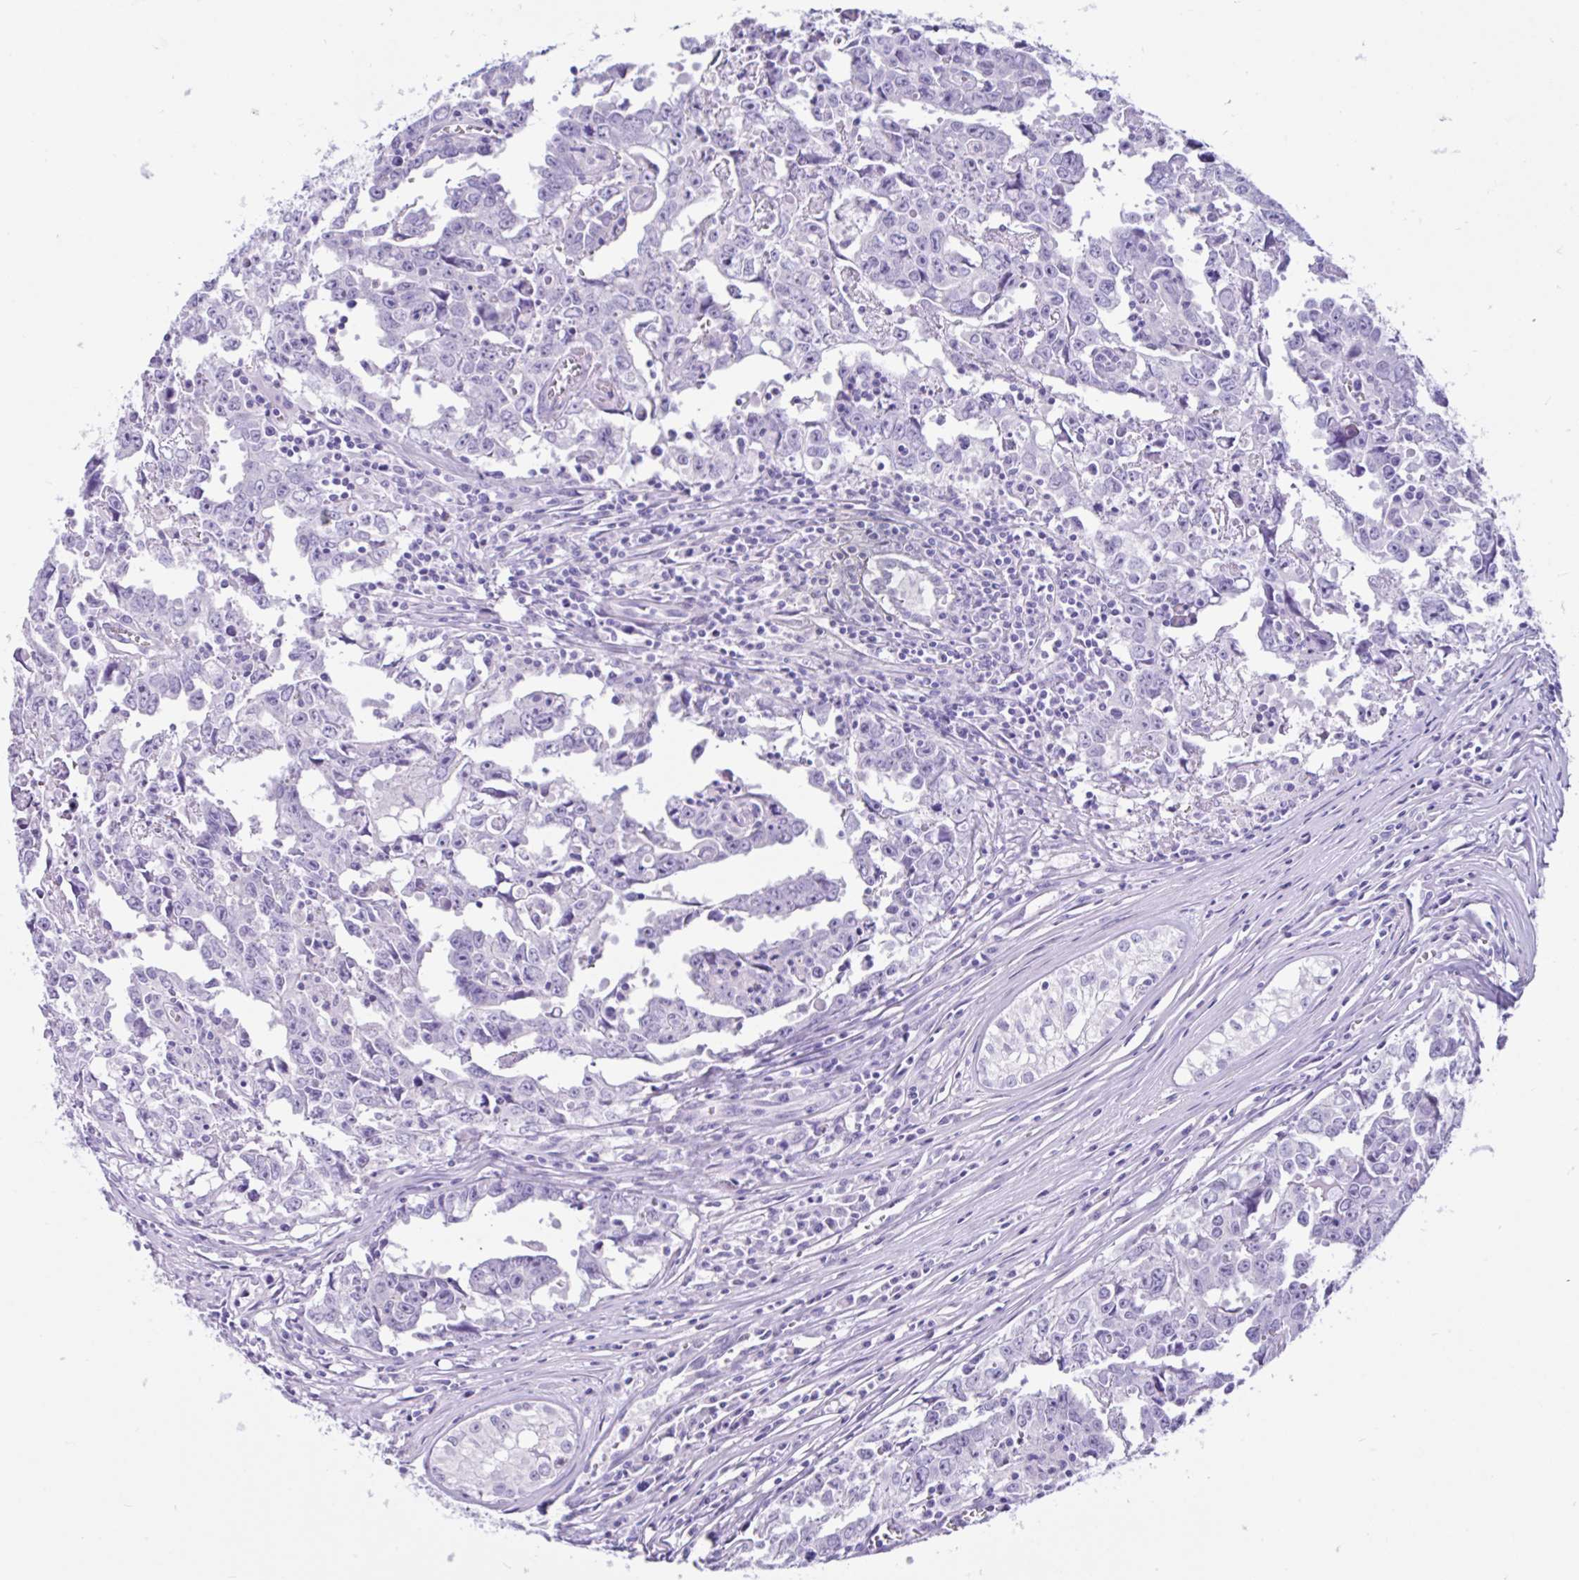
{"staining": {"intensity": "negative", "quantity": "none", "location": "none"}, "tissue": "testis cancer", "cell_type": "Tumor cells", "image_type": "cancer", "snomed": [{"axis": "morphology", "description": "Carcinoma, Embryonal, NOS"}, {"axis": "topography", "description": "Testis"}], "caption": "This is a histopathology image of IHC staining of testis cancer, which shows no positivity in tumor cells. The staining is performed using DAB (3,3'-diaminobenzidine) brown chromogen with nuclei counter-stained in using hematoxylin.", "gene": "CYP19A1", "patient": {"sex": "male", "age": 22}}